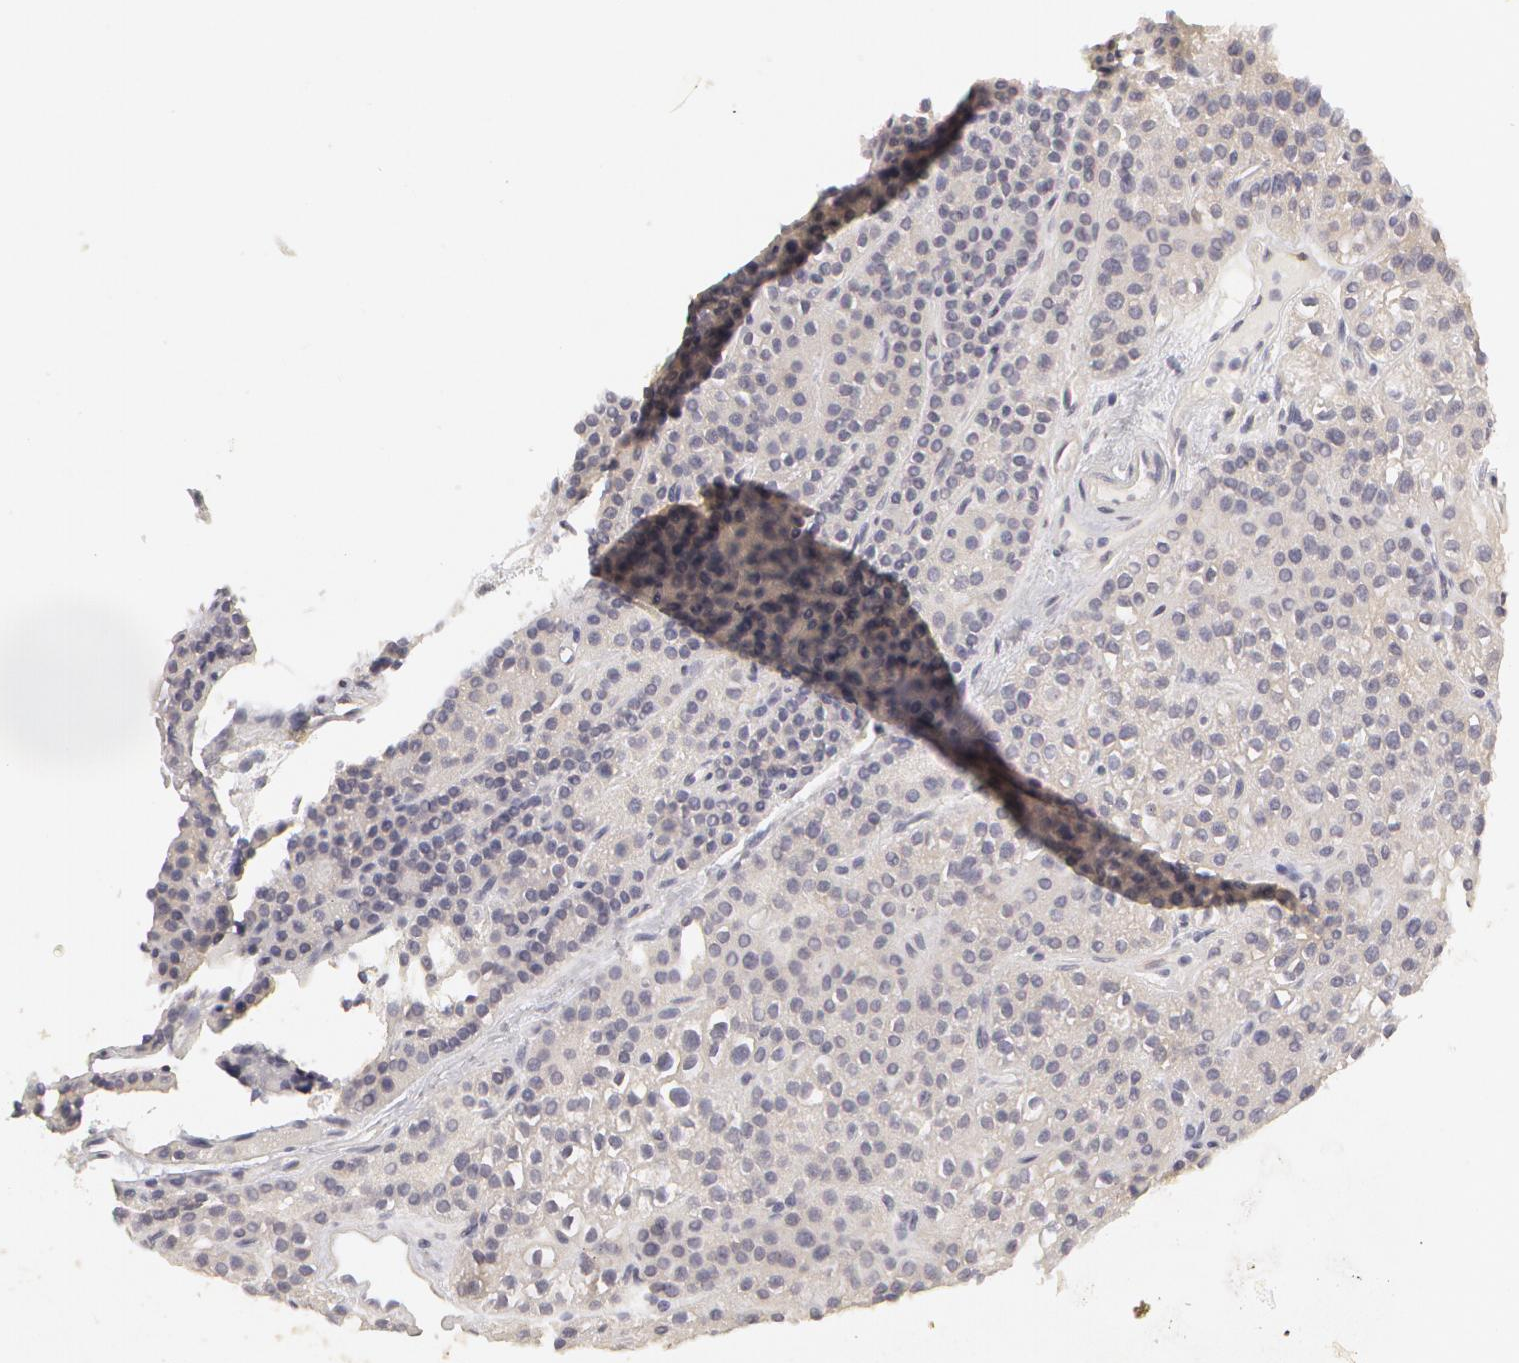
{"staining": {"intensity": "negative", "quantity": "none", "location": "none"}, "tissue": "parathyroid gland", "cell_type": "Glandular cells", "image_type": "normal", "snomed": [{"axis": "morphology", "description": "Normal tissue, NOS"}, {"axis": "topography", "description": "Parathyroid gland"}], "caption": "Glandular cells are negative for protein expression in benign human parathyroid gland. Brightfield microscopy of immunohistochemistry stained with DAB (3,3'-diaminobenzidine) (brown) and hematoxylin (blue), captured at high magnification.", "gene": "ABCB1", "patient": {"sex": "male", "age": 71}}